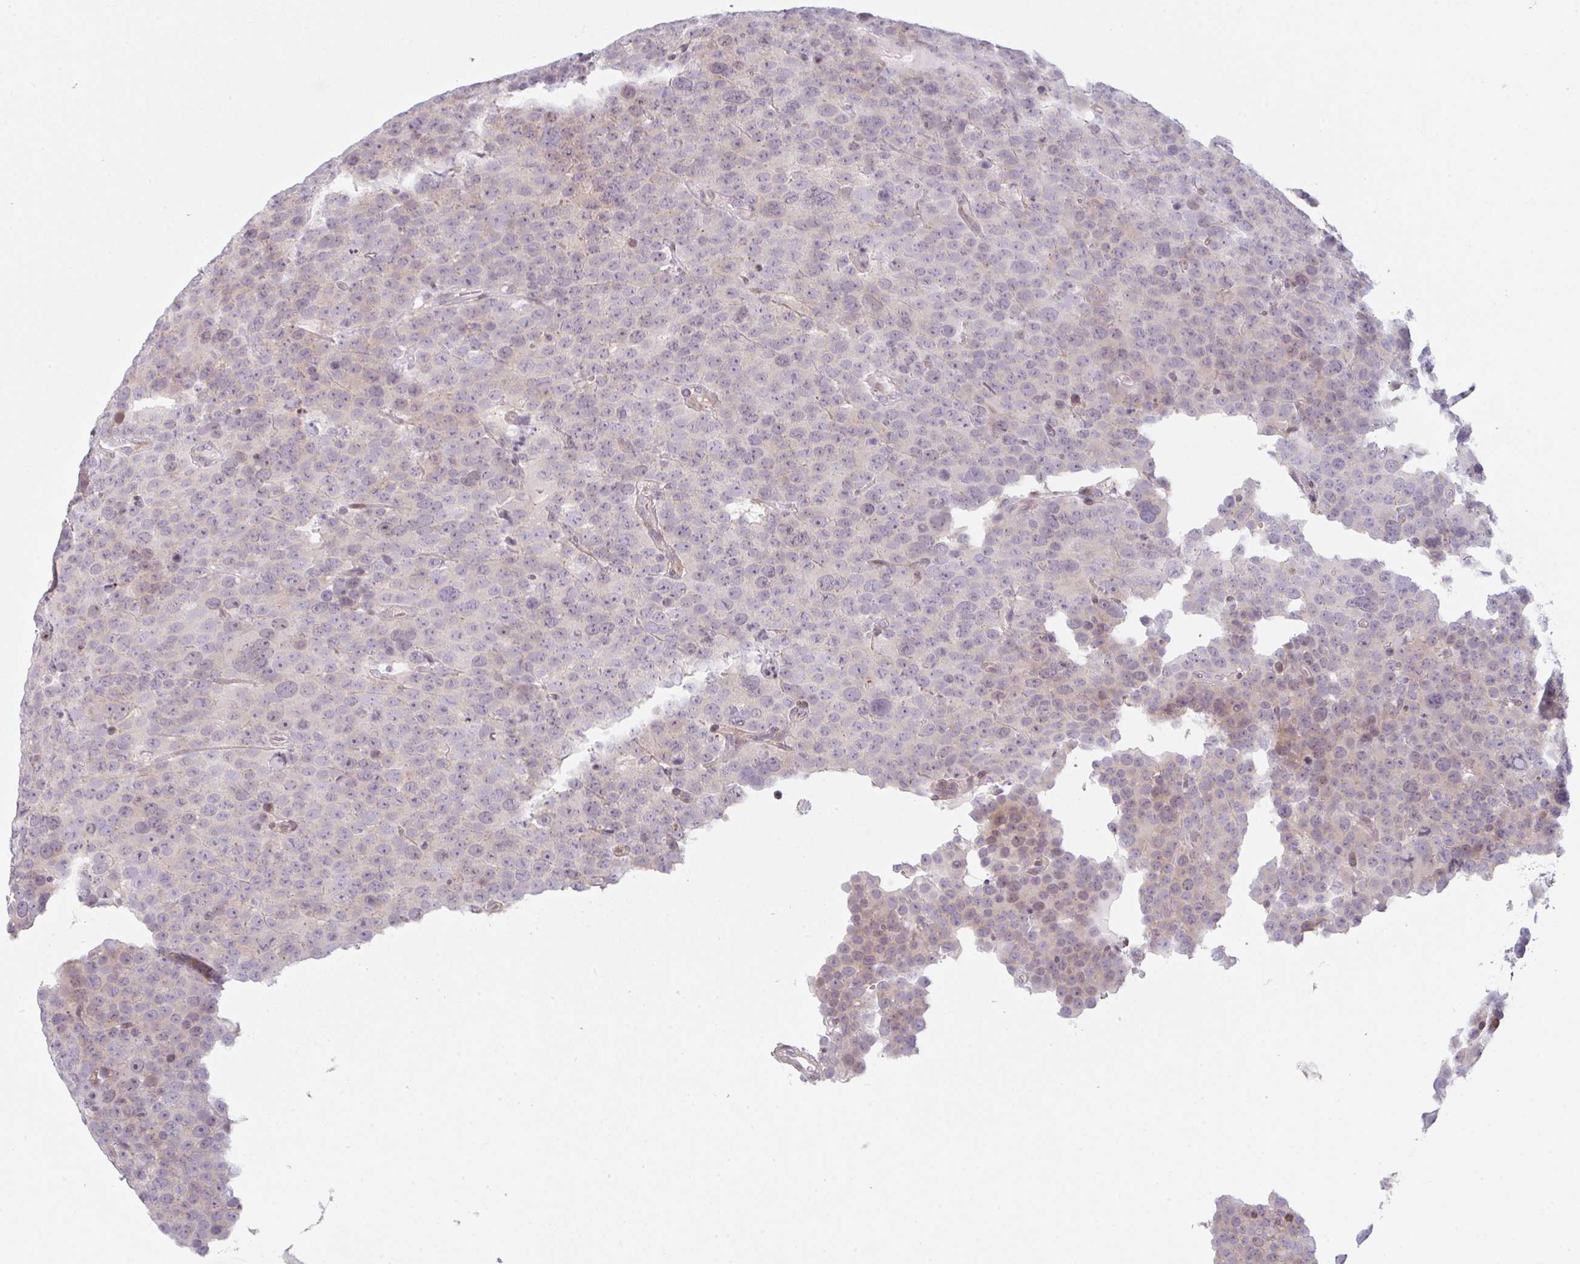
{"staining": {"intensity": "negative", "quantity": "none", "location": "none"}, "tissue": "testis cancer", "cell_type": "Tumor cells", "image_type": "cancer", "snomed": [{"axis": "morphology", "description": "Seminoma, NOS"}, {"axis": "topography", "description": "Testis"}], "caption": "This is an immunohistochemistry (IHC) photomicrograph of testis cancer (seminoma). There is no expression in tumor cells.", "gene": "TMEM237", "patient": {"sex": "male", "age": 71}}